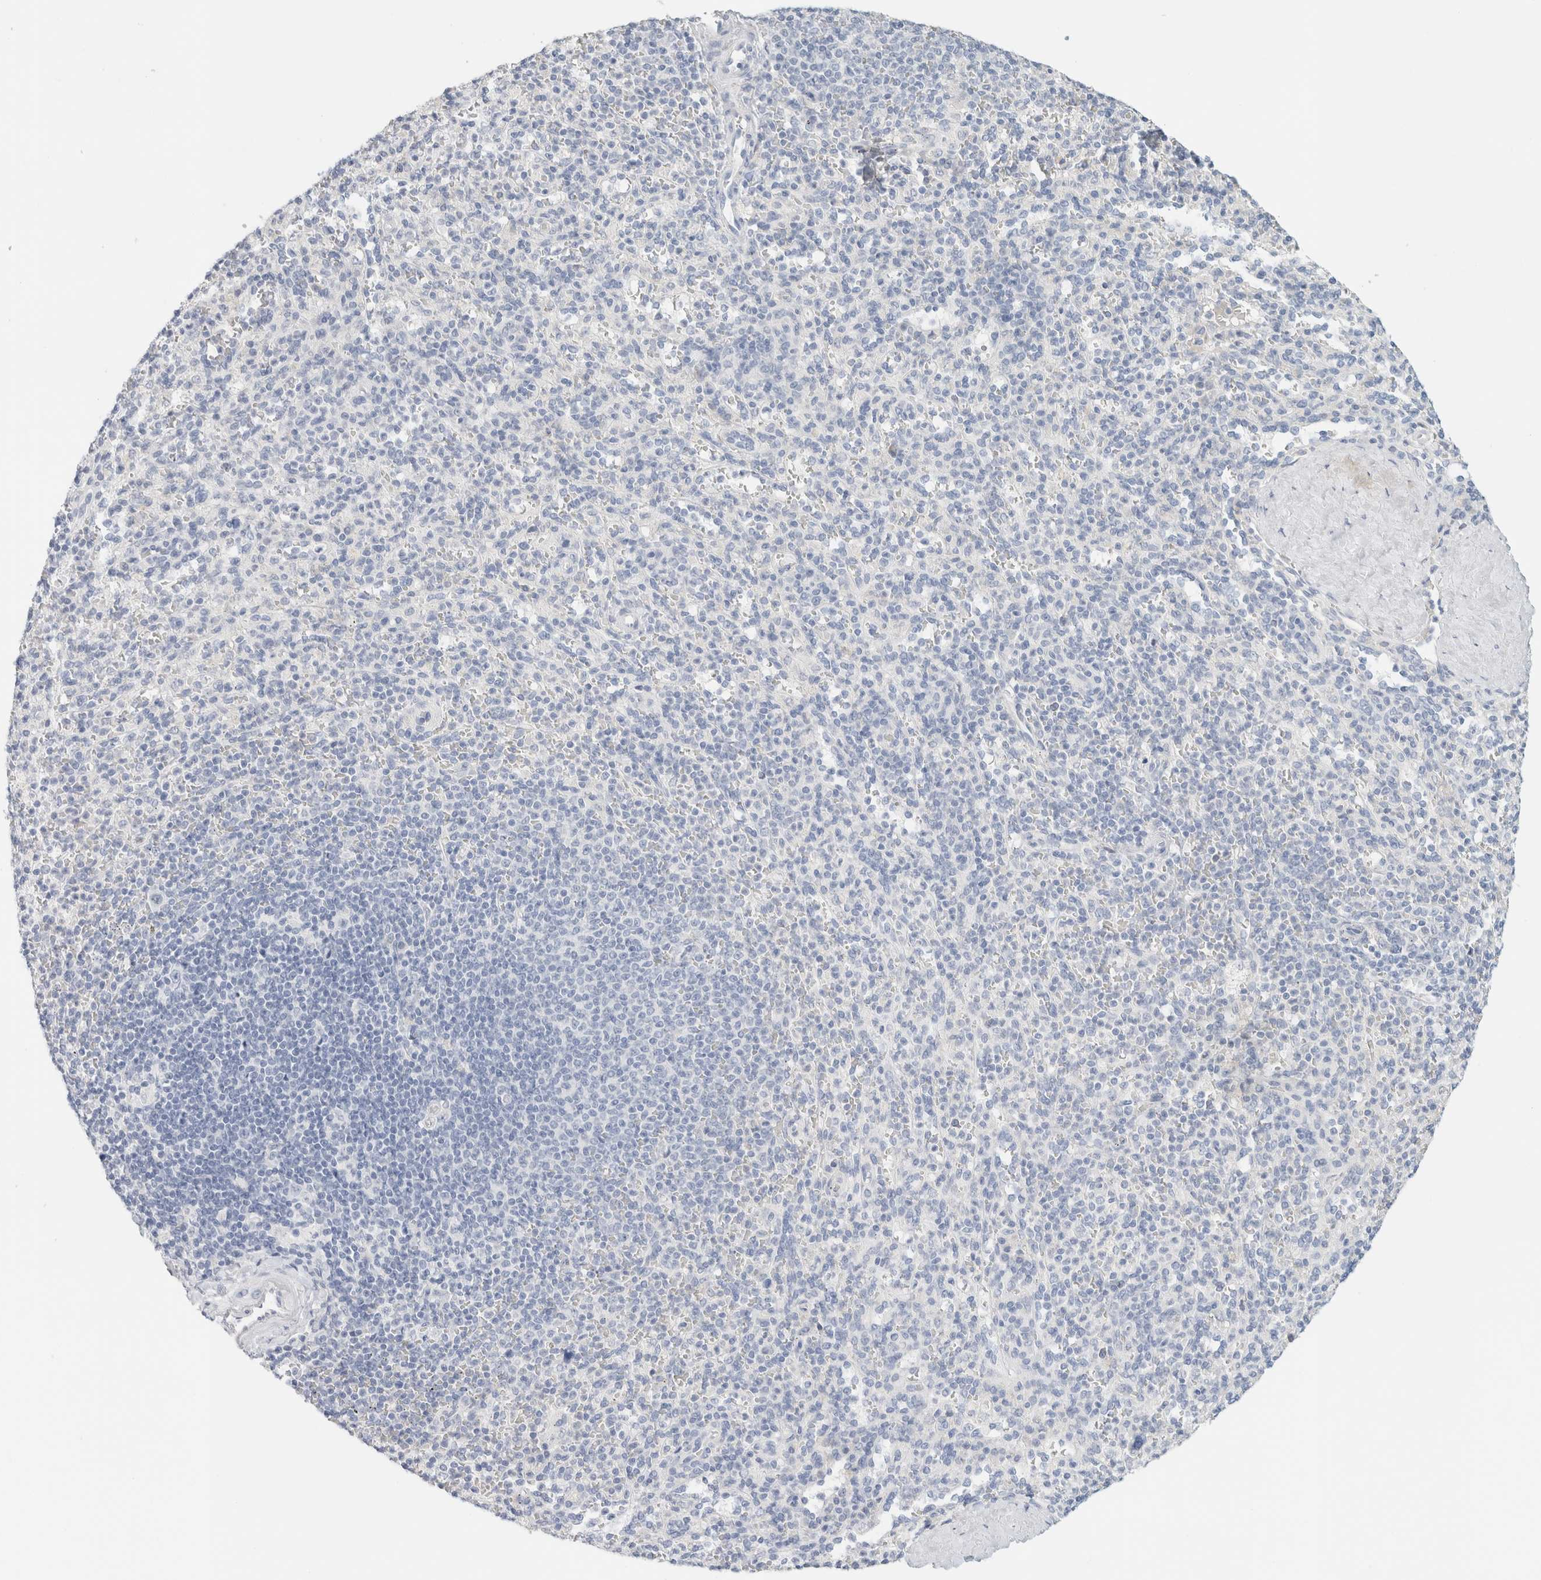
{"staining": {"intensity": "negative", "quantity": "none", "location": "none"}, "tissue": "spleen", "cell_type": "Cells in red pulp", "image_type": "normal", "snomed": [{"axis": "morphology", "description": "Normal tissue, NOS"}, {"axis": "topography", "description": "Spleen"}], "caption": "The micrograph shows no significant expression in cells in red pulp of spleen. (Brightfield microscopy of DAB (3,3'-diaminobenzidine) immunohistochemistry at high magnification).", "gene": "NEFM", "patient": {"sex": "male", "age": 36}}